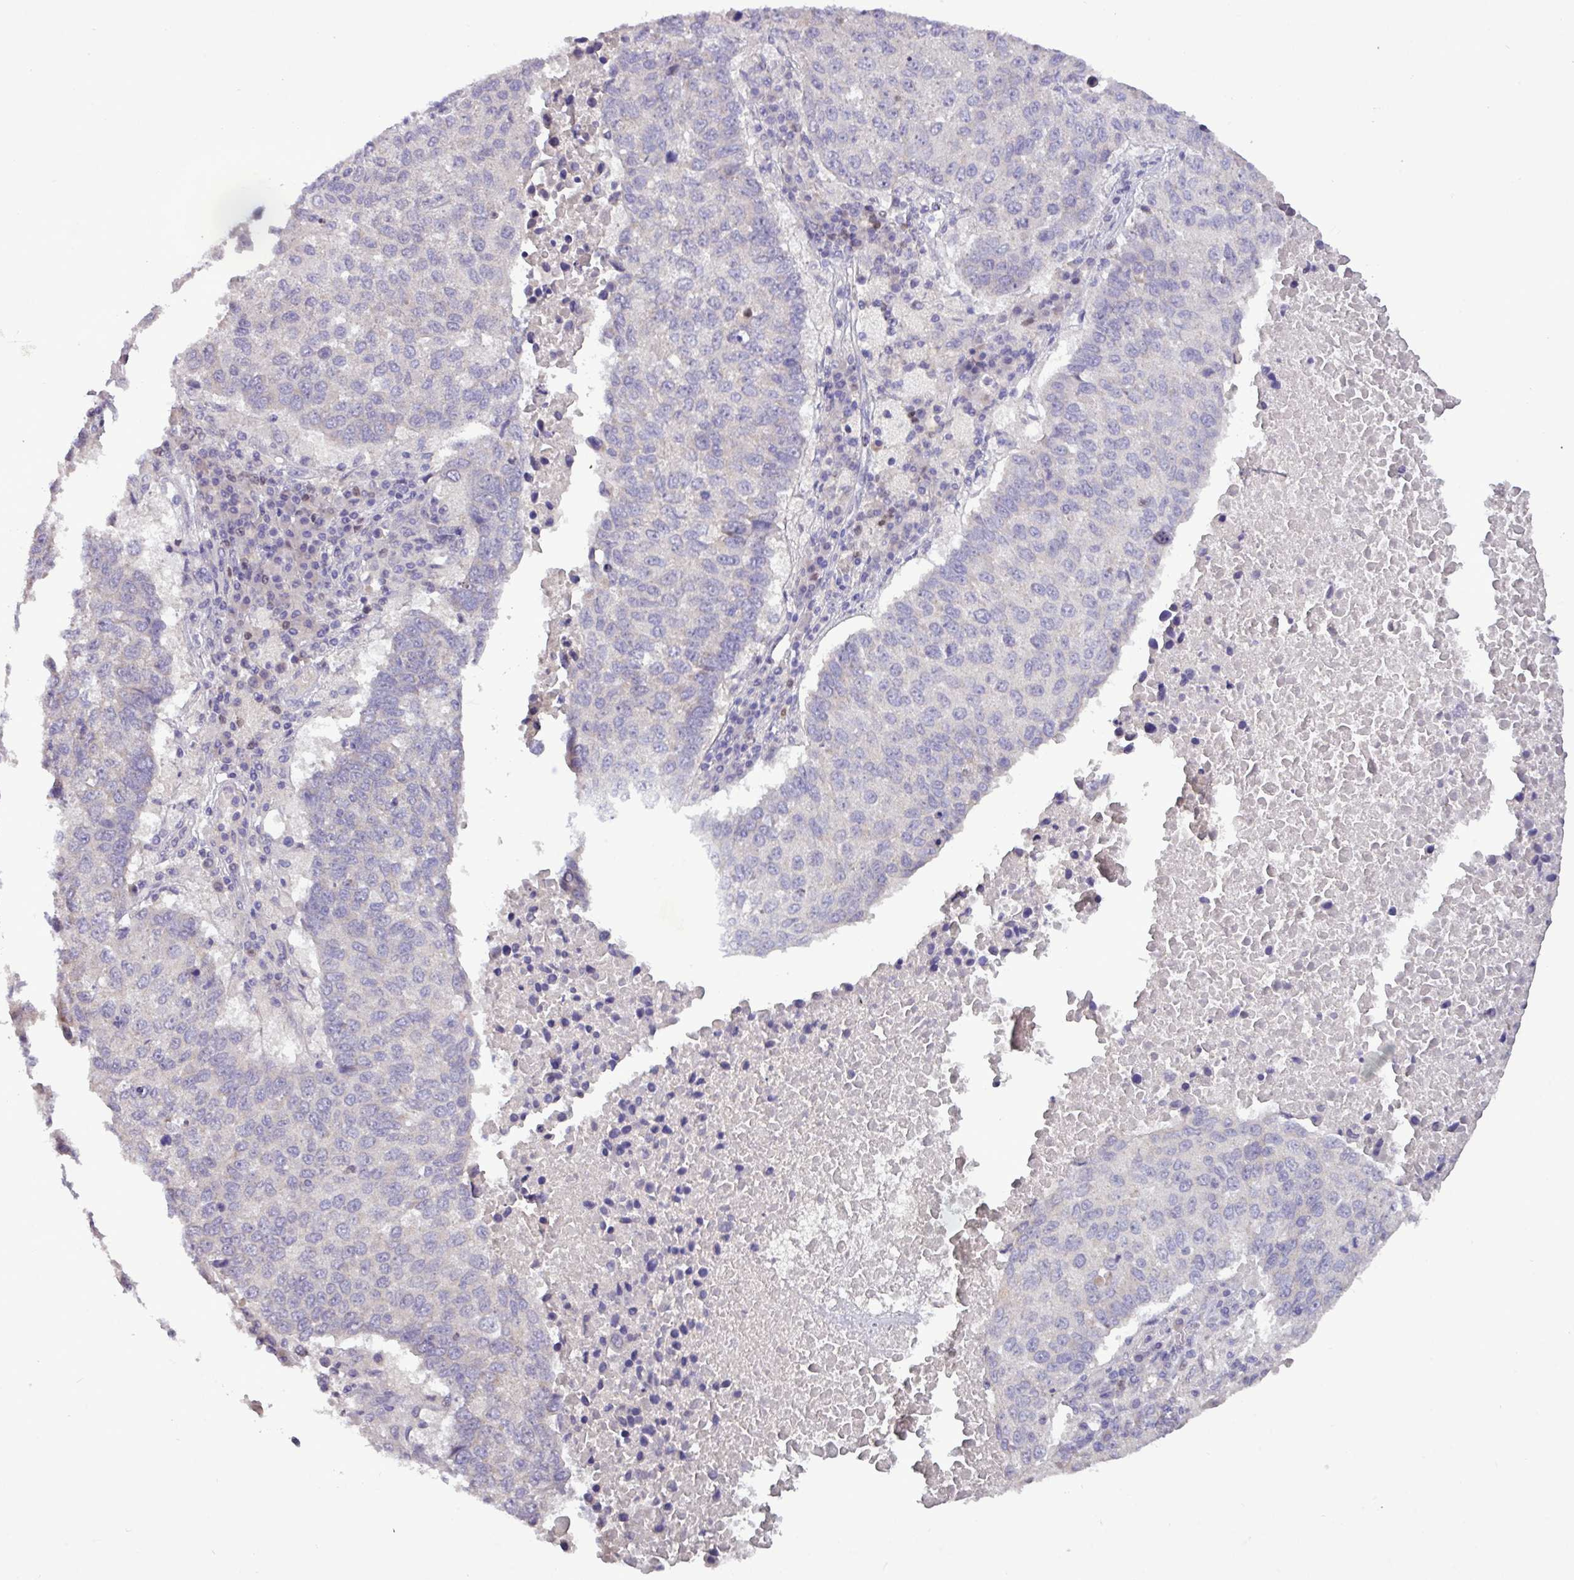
{"staining": {"intensity": "negative", "quantity": "none", "location": "none"}, "tissue": "lung cancer", "cell_type": "Tumor cells", "image_type": "cancer", "snomed": [{"axis": "morphology", "description": "Squamous cell carcinoma, NOS"}, {"axis": "topography", "description": "Lung"}], "caption": "A histopathology image of human squamous cell carcinoma (lung) is negative for staining in tumor cells.", "gene": "PAX8", "patient": {"sex": "male", "age": 73}}